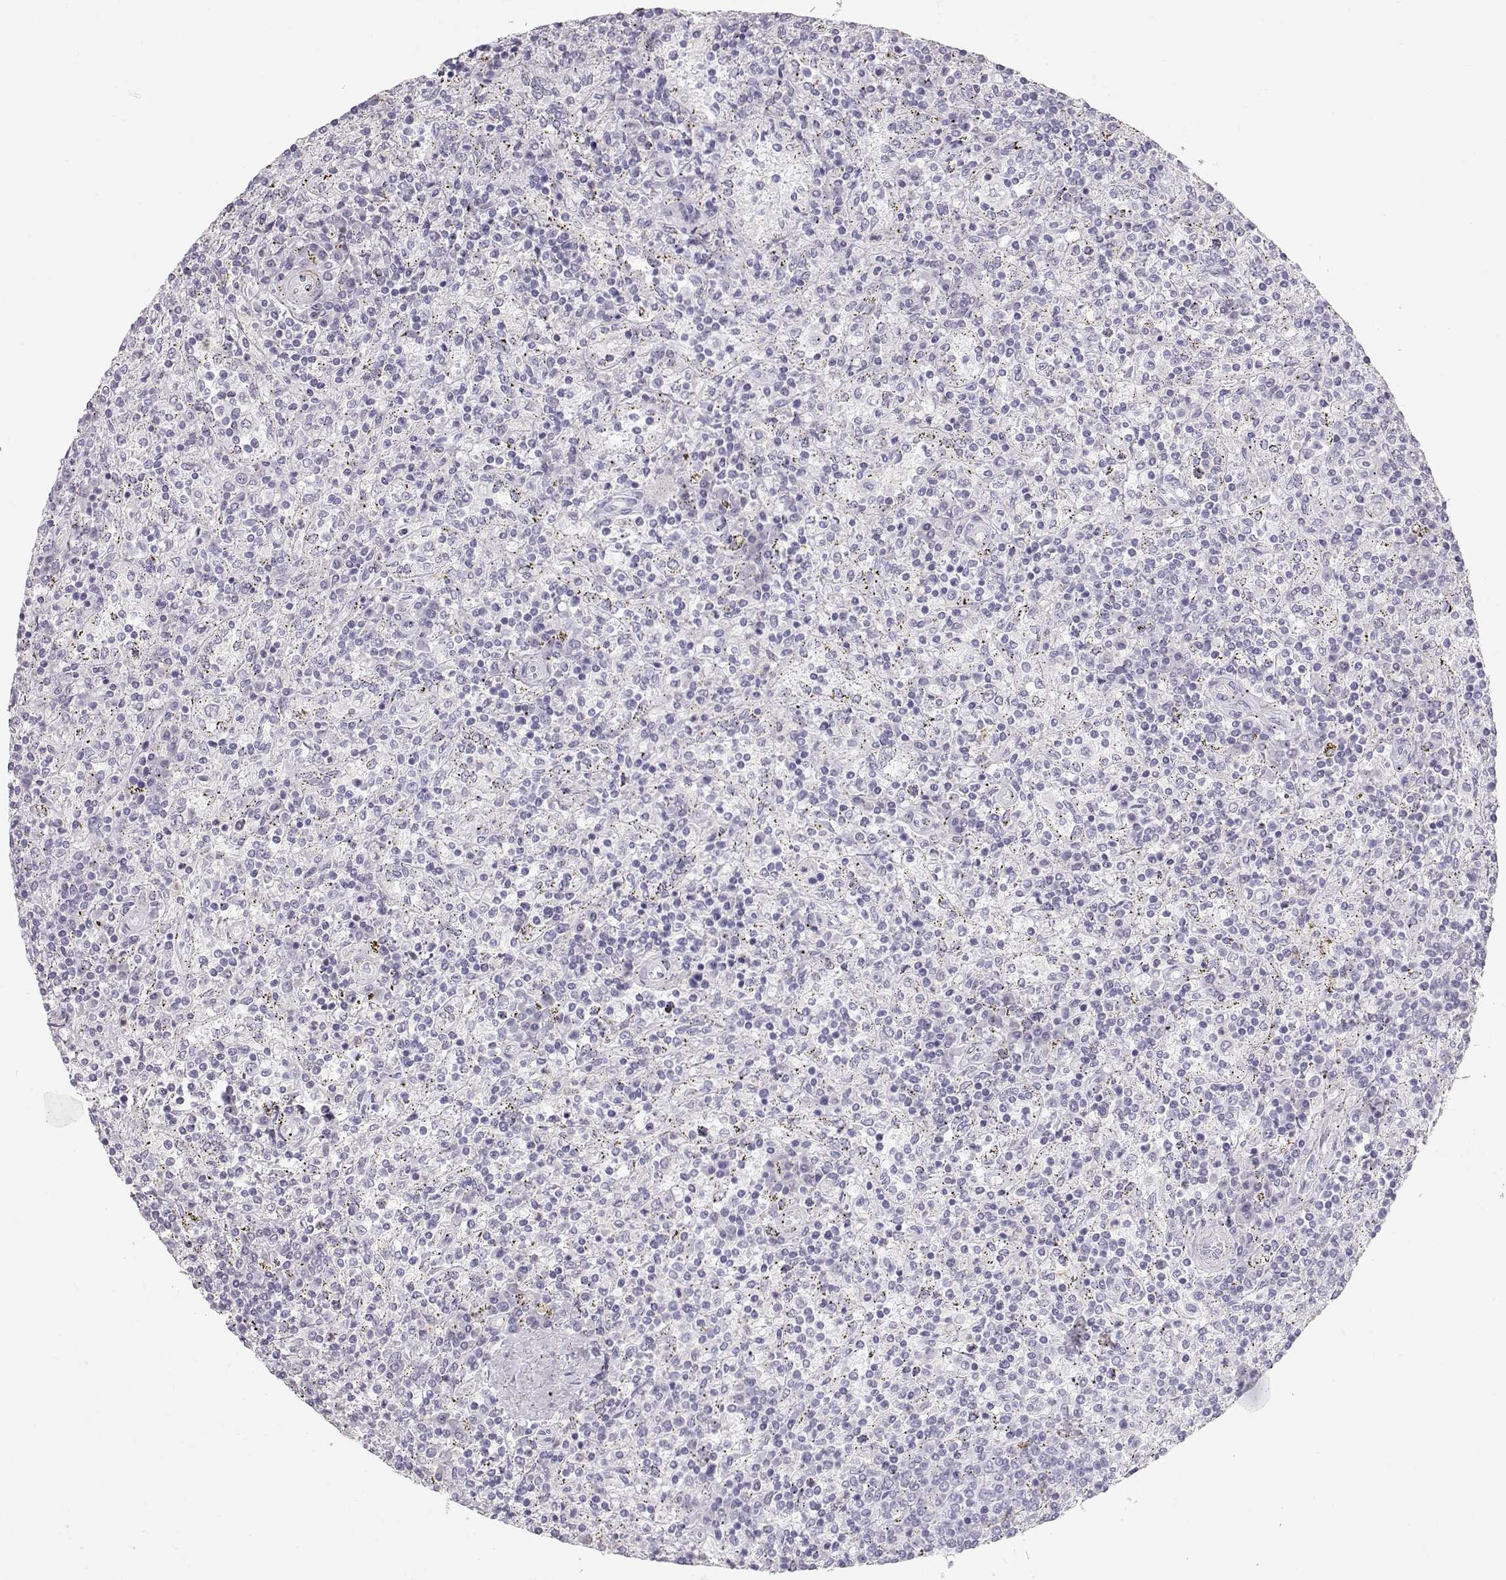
{"staining": {"intensity": "negative", "quantity": "none", "location": "none"}, "tissue": "lymphoma", "cell_type": "Tumor cells", "image_type": "cancer", "snomed": [{"axis": "morphology", "description": "Malignant lymphoma, non-Hodgkin's type, Low grade"}, {"axis": "topography", "description": "Spleen"}], "caption": "An image of human malignant lymphoma, non-Hodgkin's type (low-grade) is negative for staining in tumor cells. The staining was performed using DAB to visualize the protein expression in brown, while the nuclei were stained in blue with hematoxylin (Magnification: 20x).", "gene": "MIP", "patient": {"sex": "male", "age": 62}}